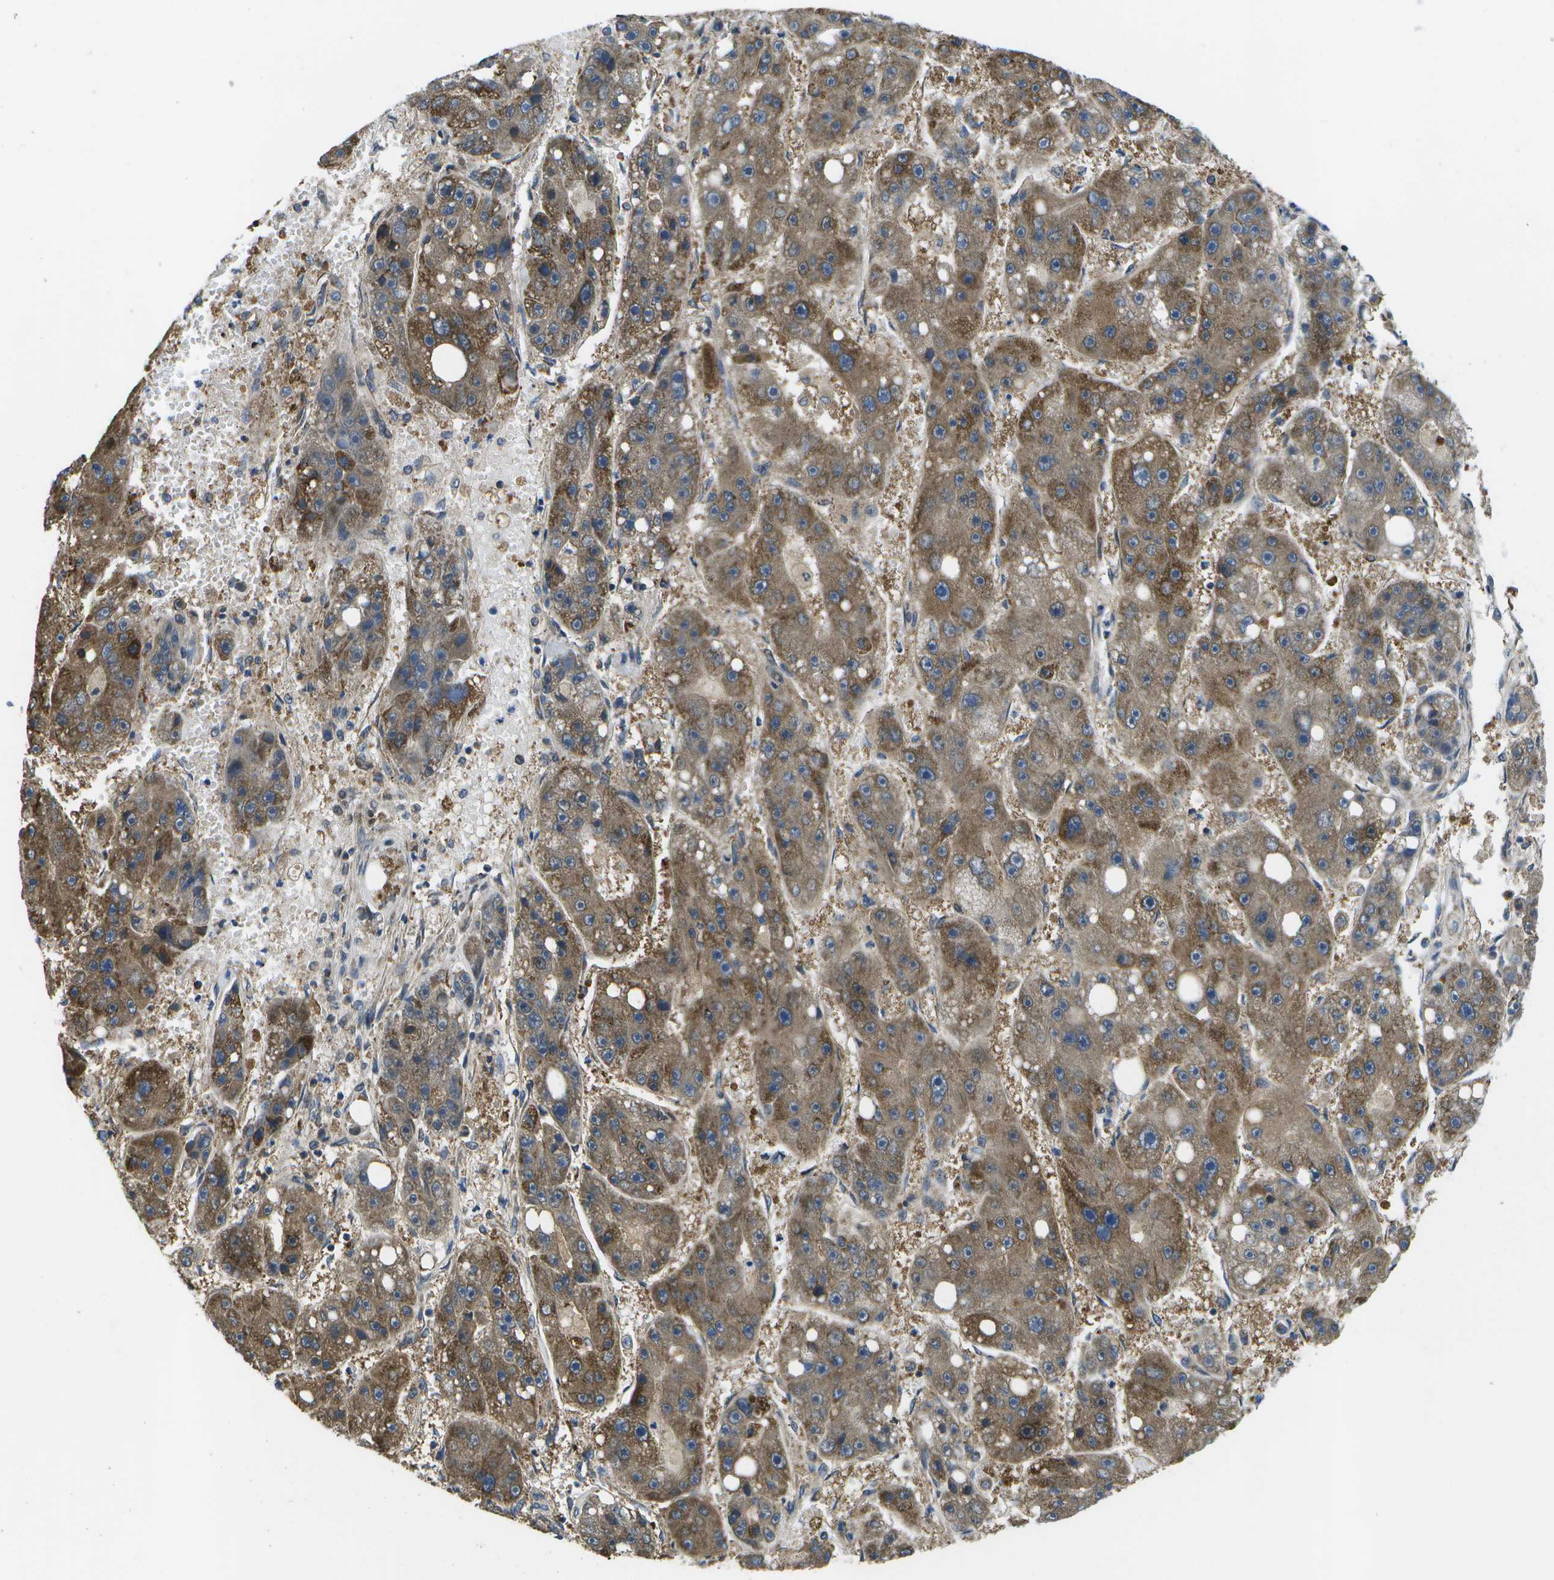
{"staining": {"intensity": "moderate", "quantity": ">75%", "location": "cytoplasmic/membranous"}, "tissue": "liver cancer", "cell_type": "Tumor cells", "image_type": "cancer", "snomed": [{"axis": "morphology", "description": "Carcinoma, Hepatocellular, NOS"}, {"axis": "topography", "description": "Liver"}], "caption": "Brown immunohistochemical staining in liver cancer (hepatocellular carcinoma) shows moderate cytoplasmic/membranous positivity in about >75% of tumor cells.", "gene": "MVK", "patient": {"sex": "female", "age": 61}}